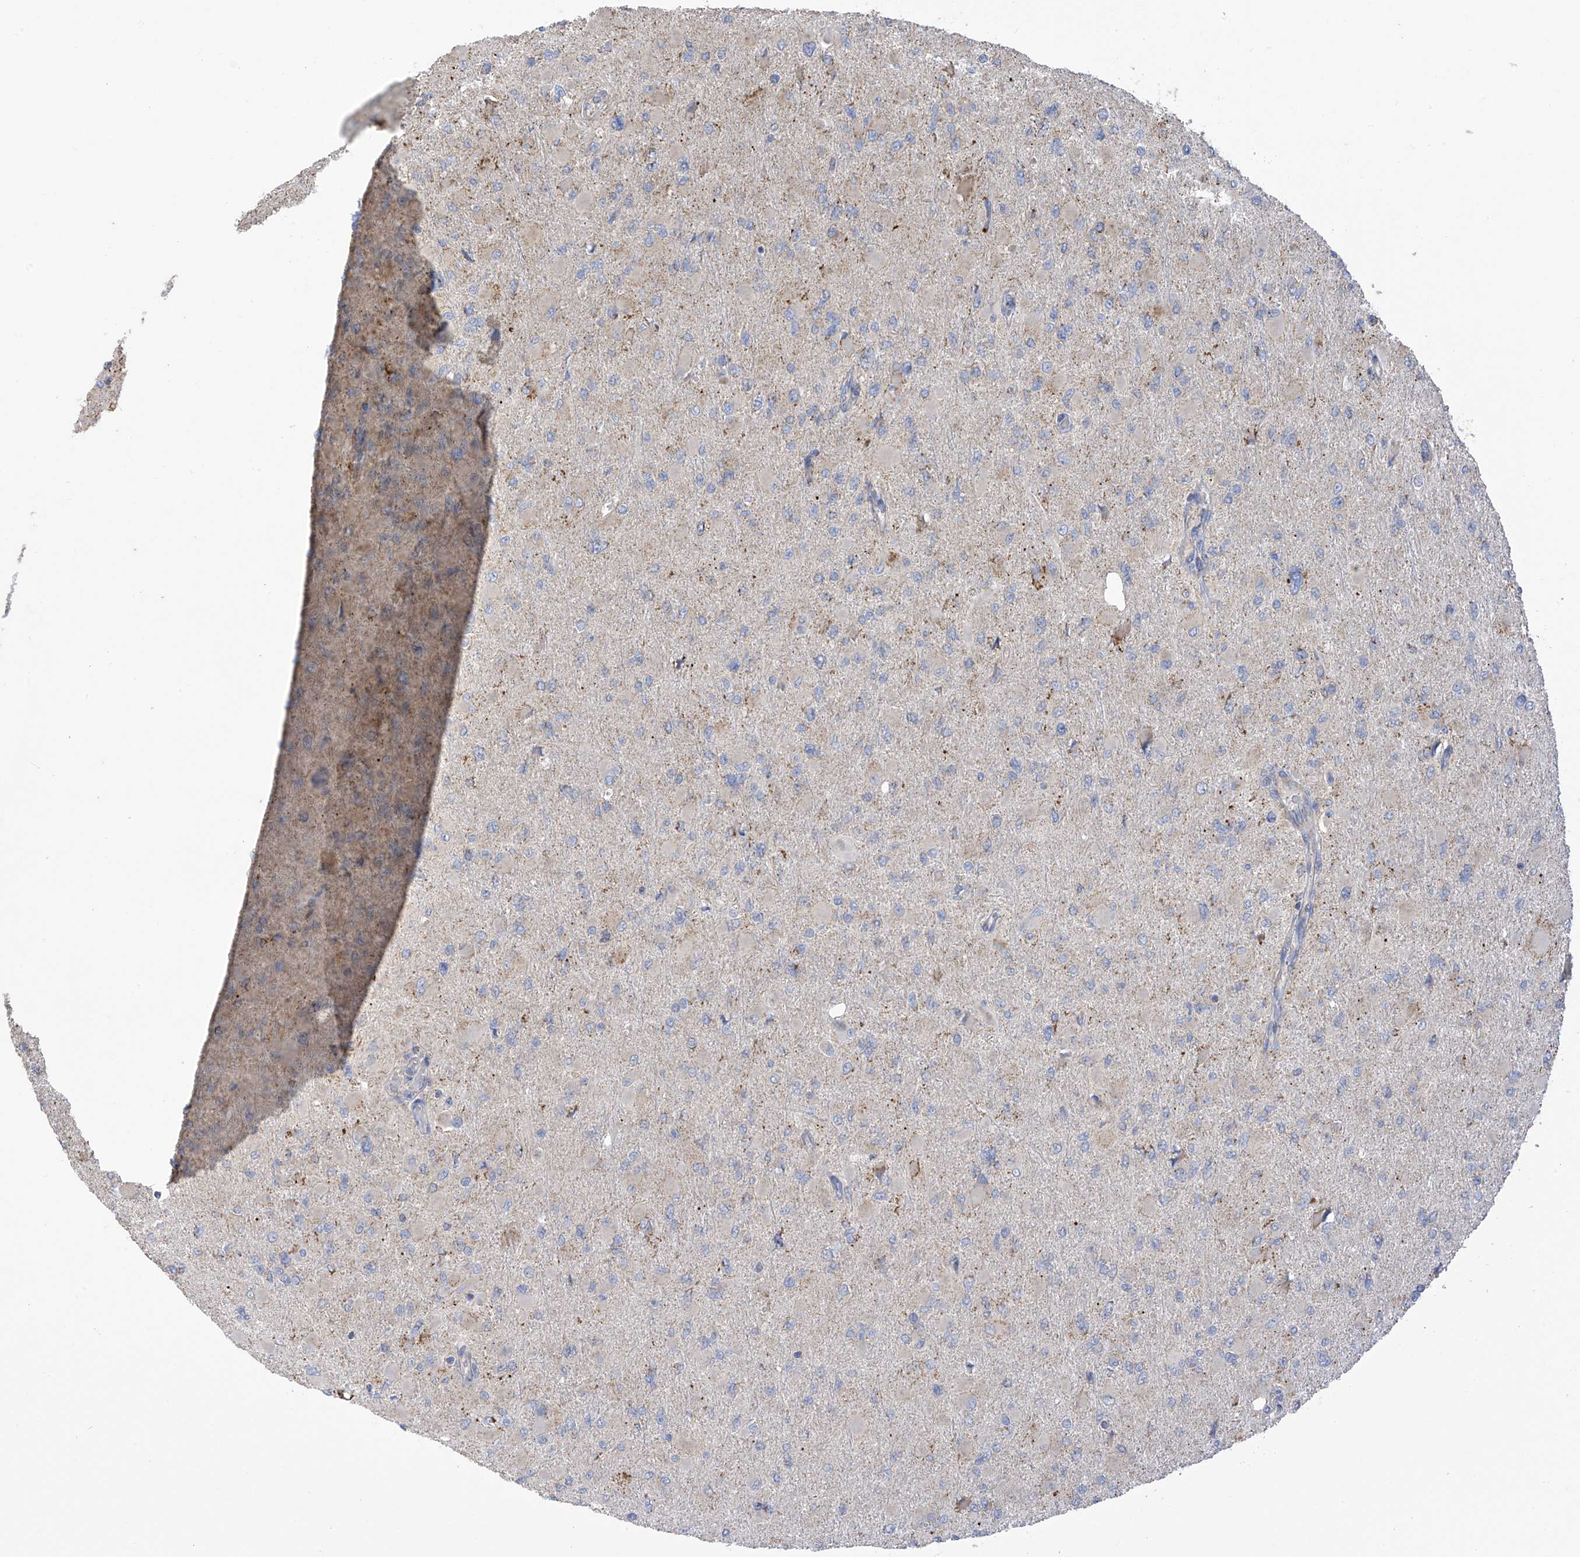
{"staining": {"intensity": "negative", "quantity": "none", "location": "none"}, "tissue": "glioma", "cell_type": "Tumor cells", "image_type": "cancer", "snomed": [{"axis": "morphology", "description": "Glioma, malignant, High grade"}, {"axis": "topography", "description": "Cerebral cortex"}], "caption": "Protein analysis of glioma shows no significant staining in tumor cells.", "gene": "PNPT1", "patient": {"sex": "female", "age": 36}}